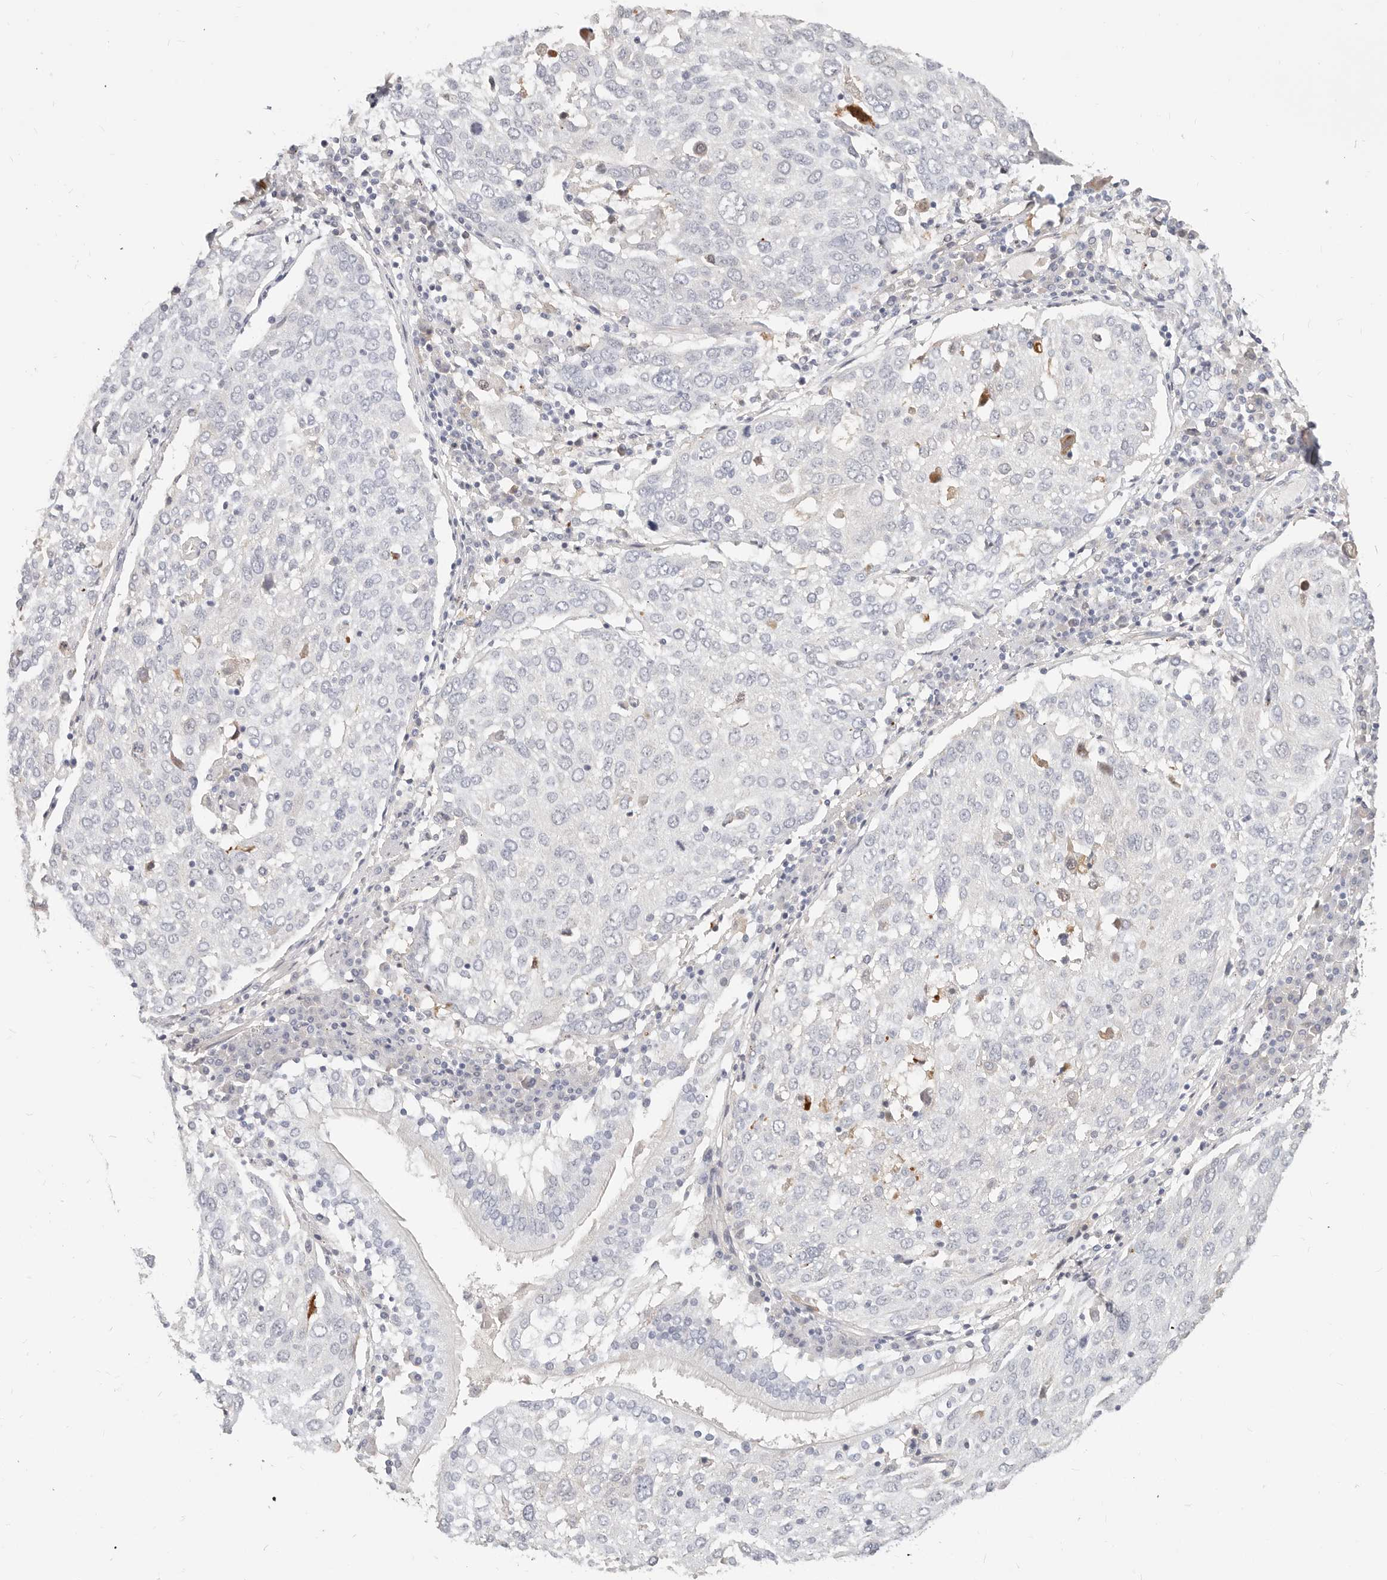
{"staining": {"intensity": "negative", "quantity": "none", "location": "none"}, "tissue": "lung cancer", "cell_type": "Tumor cells", "image_type": "cancer", "snomed": [{"axis": "morphology", "description": "Squamous cell carcinoma, NOS"}, {"axis": "topography", "description": "Lung"}], "caption": "Tumor cells show no significant protein staining in squamous cell carcinoma (lung).", "gene": "ZRANB1", "patient": {"sex": "male", "age": 65}}